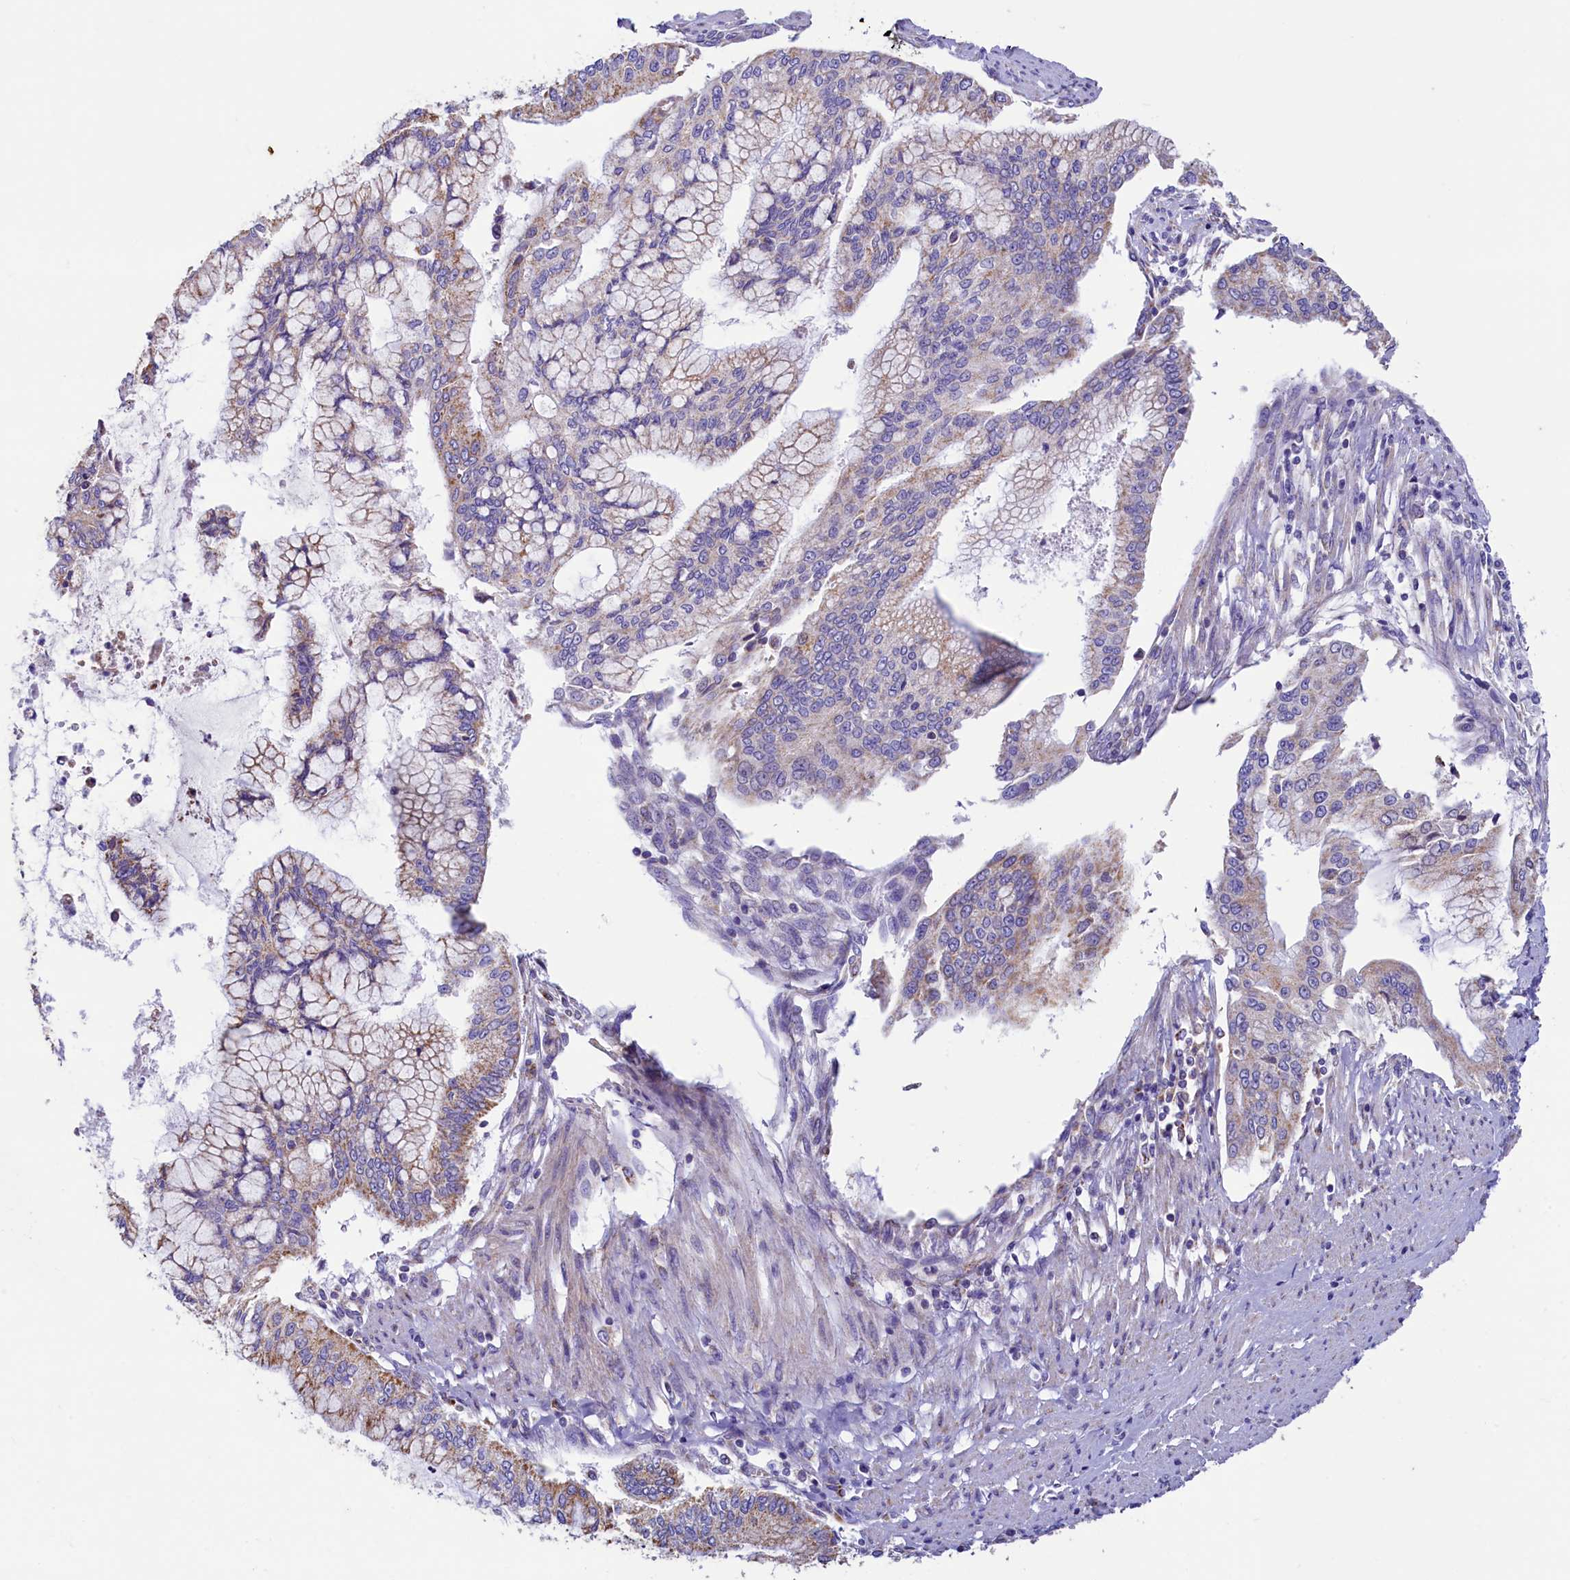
{"staining": {"intensity": "moderate", "quantity": "25%-75%", "location": "cytoplasmic/membranous"}, "tissue": "pancreatic cancer", "cell_type": "Tumor cells", "image_type": "cancer", "snomed": [{"axis": "morphology", "description": "Adenocarcinoma, NOS"}, {"axis": "topography", "description": "Pancreas"}], "caption": "About 25%-75% of tumor cells in human pancreatic cancer (adenocarcinoma) demonstrate moderate cytoplasmic/membranous protein expression as visualized by brown immunohistochemical staining.", "gene": "IDH3A", "patient": {"sex": "male", "age": 46}}